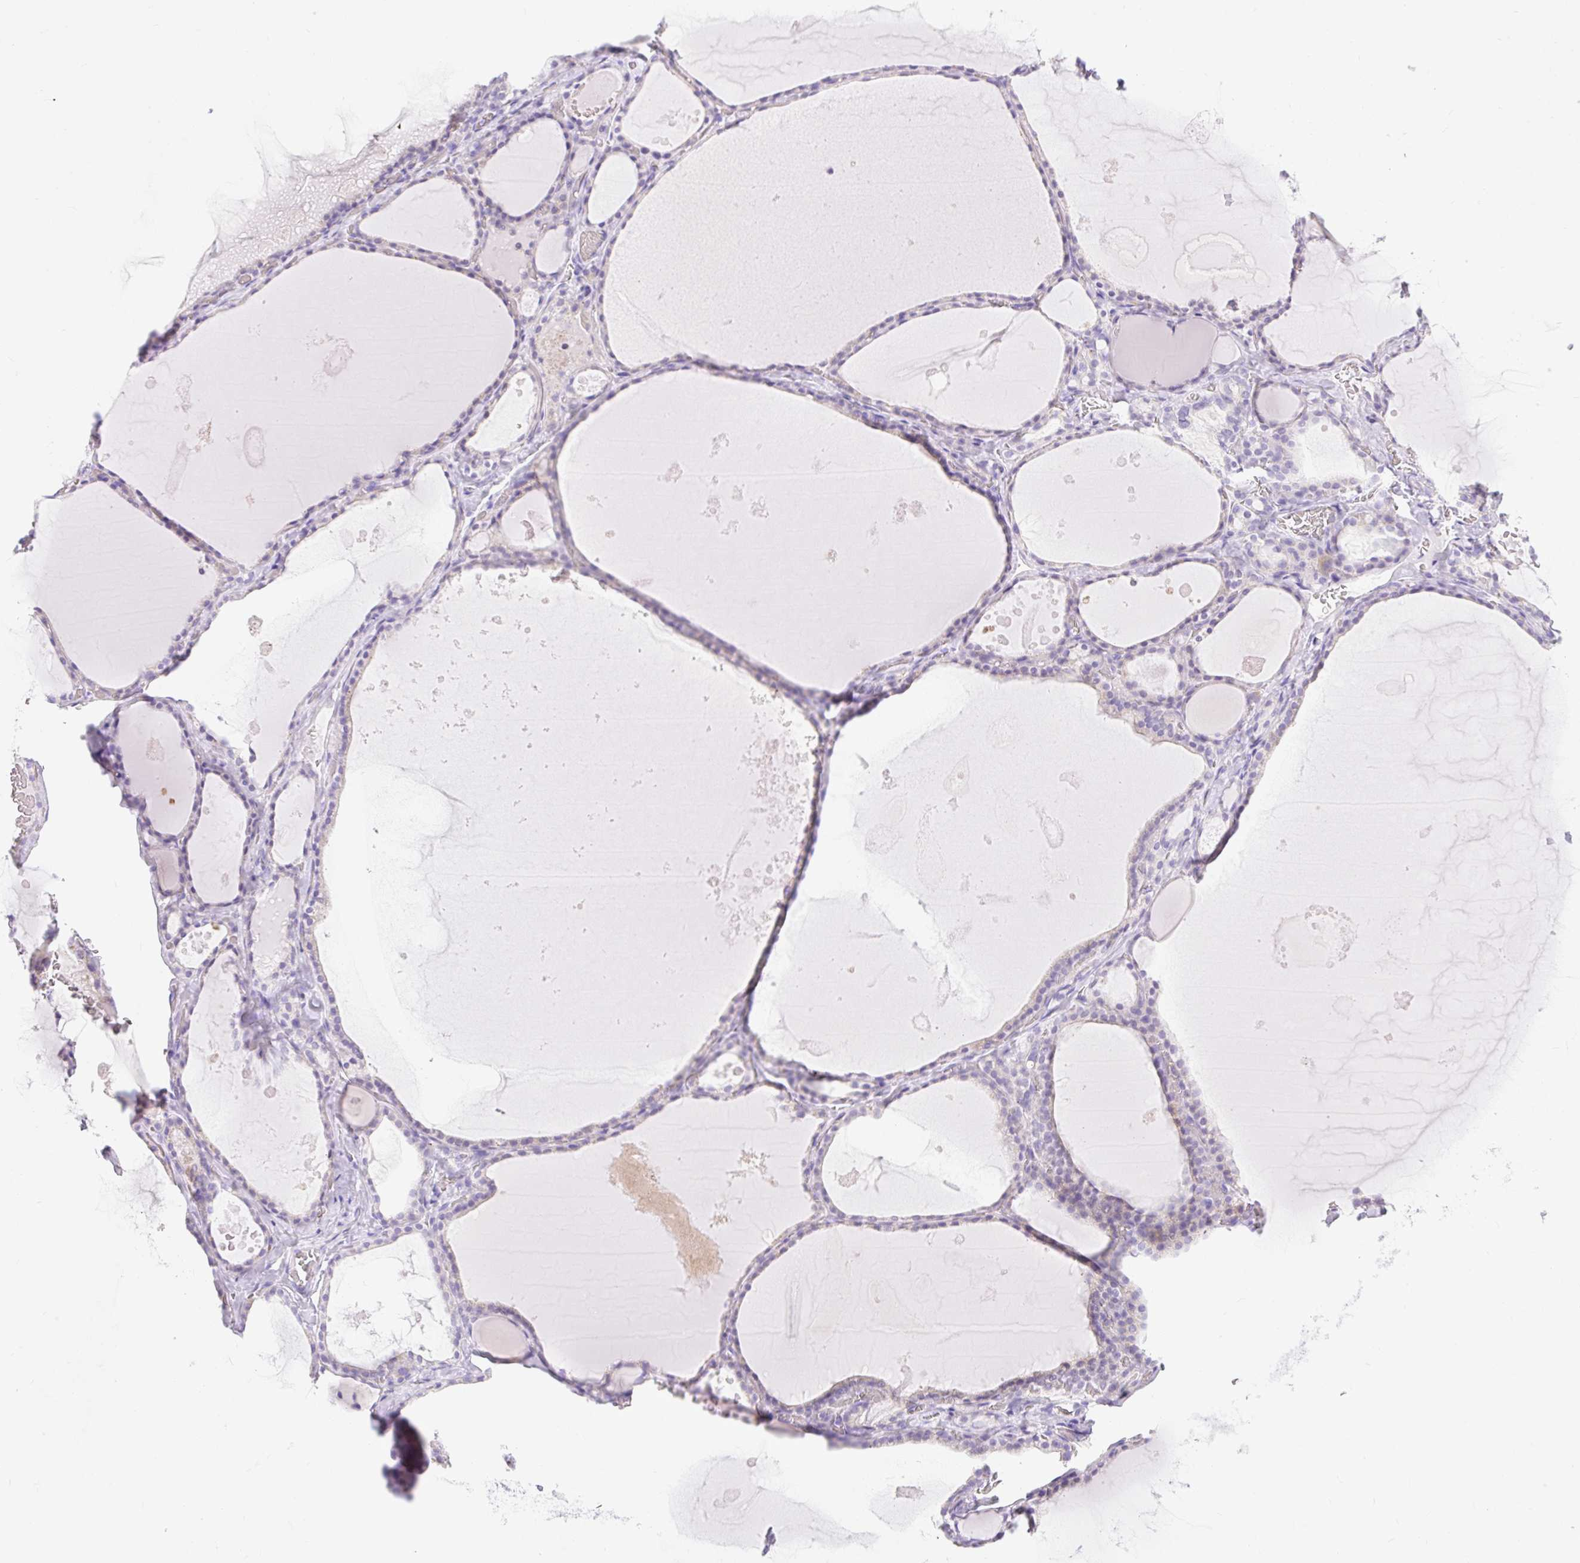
{"staining": {"intensity": "negative", "quantity": "none", "location": "none"}, "tissue": "thyroid gland", "cell_type": "Glandular cells", "image_type": "normal", "snomed": [{"axis": "morphology", "description": "Normal tissue, NOS"}, {"axis": "topography", "description": "Thyroid gland"}], "caption": "Glandular cells show no significant protein expression in benign thyroid gland.", "gene": "SLC25A40", "patient": {"sex": "male", "age": 56}}